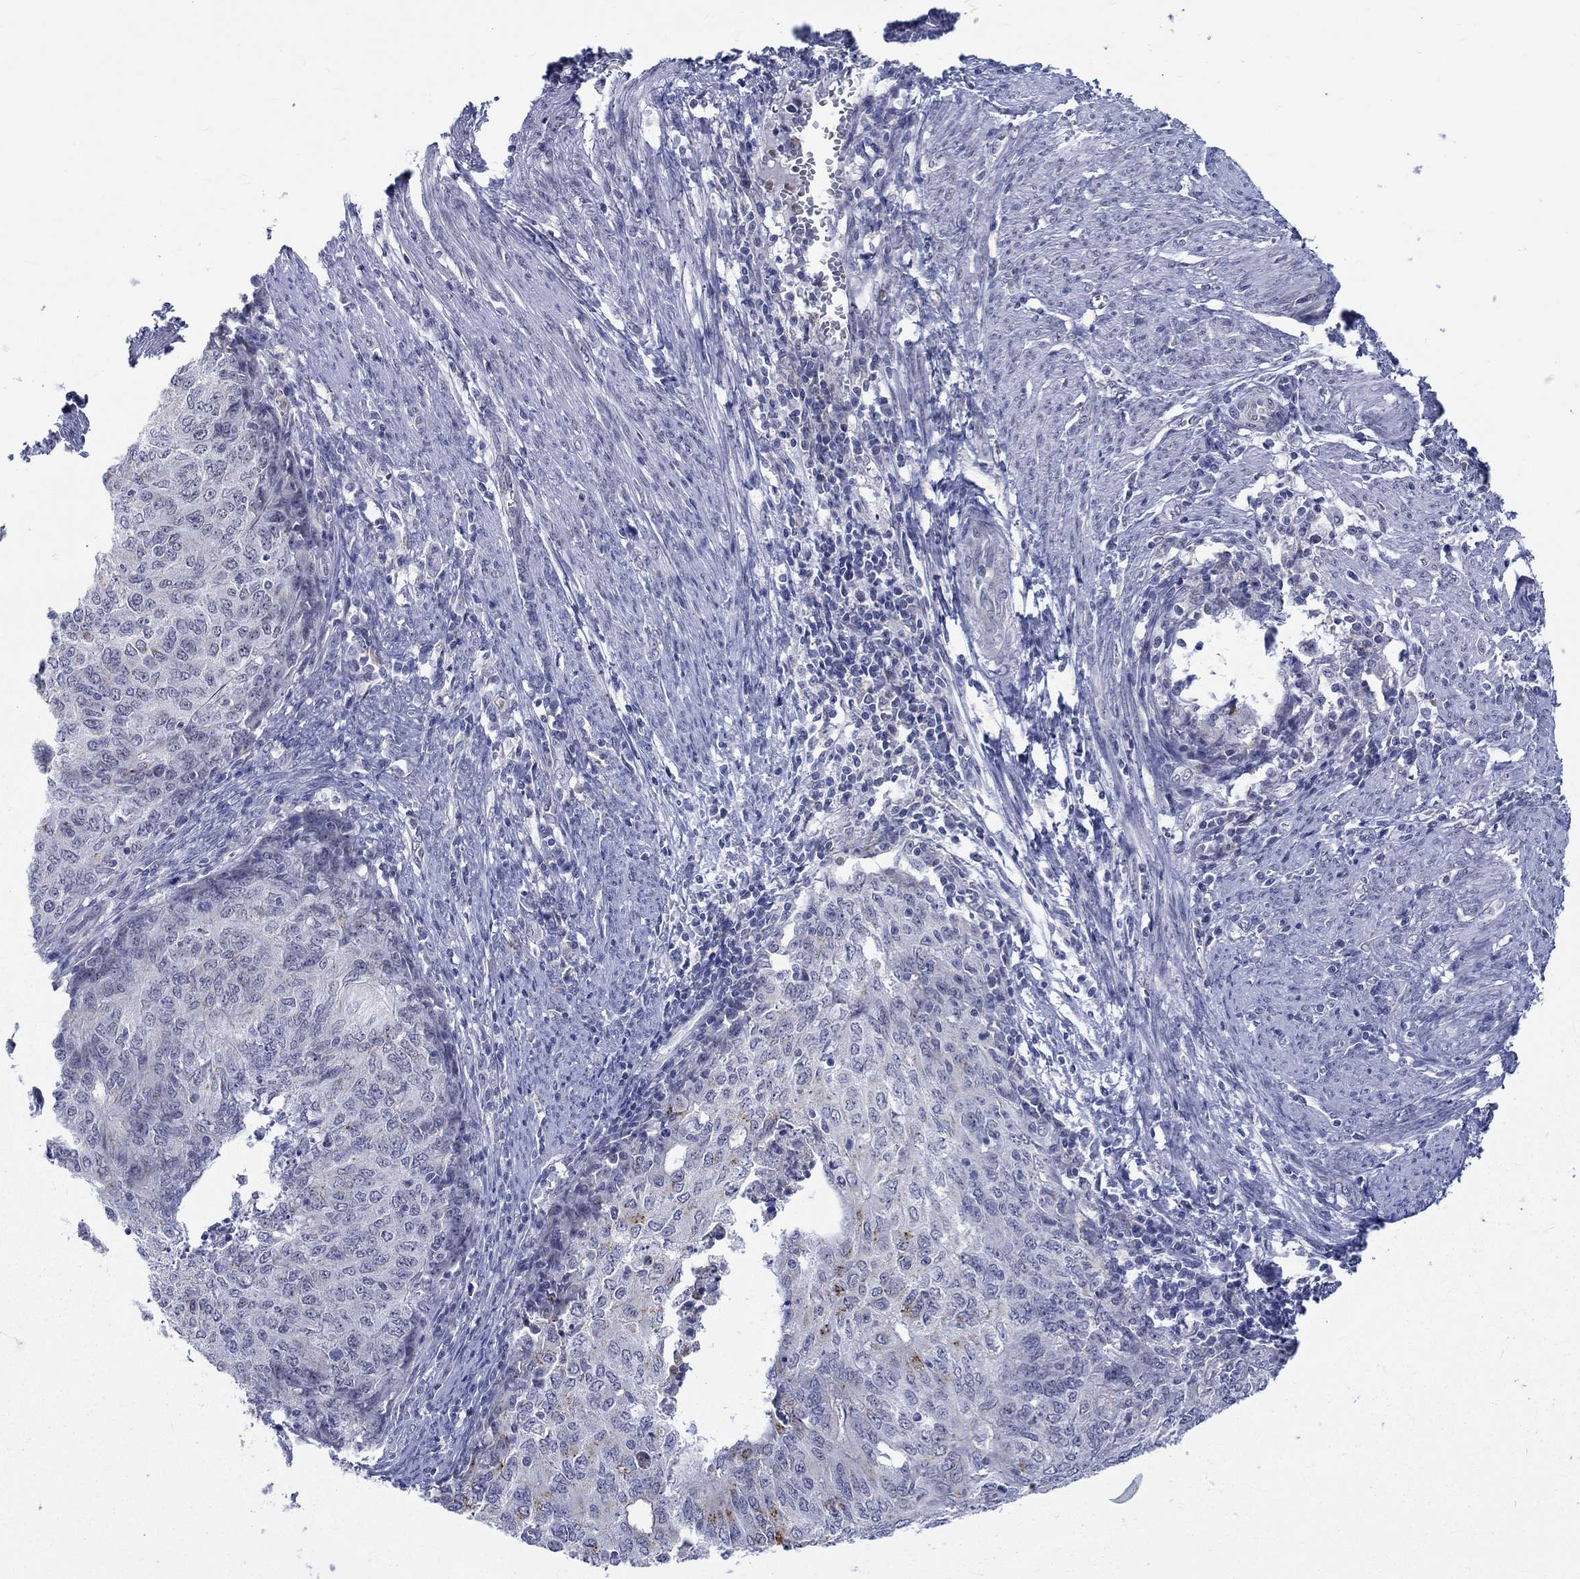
{"staining": {"intensity": "strong", "quantity": "<25%", "location": "cytoplasmic/membranous"}, "tissue": "endometrial cancer", "cell_type": "Tumor cells", "image_type": "cancer", "snomed": [{"axis": "morphology", "description": "Adenocarcinoma, NOS"}, {"axis": "topography", "description": "Endometrium"}], "caption": "About <25% of tumor cells in human endometrial adenocarcinoma exhibit strong cytoplasmic/membranous protein positivity as visualized by brown immunohistochemical staining.", "gene": "ST6GALNAC1", "patient": {"sex": "female", "age": 82}}